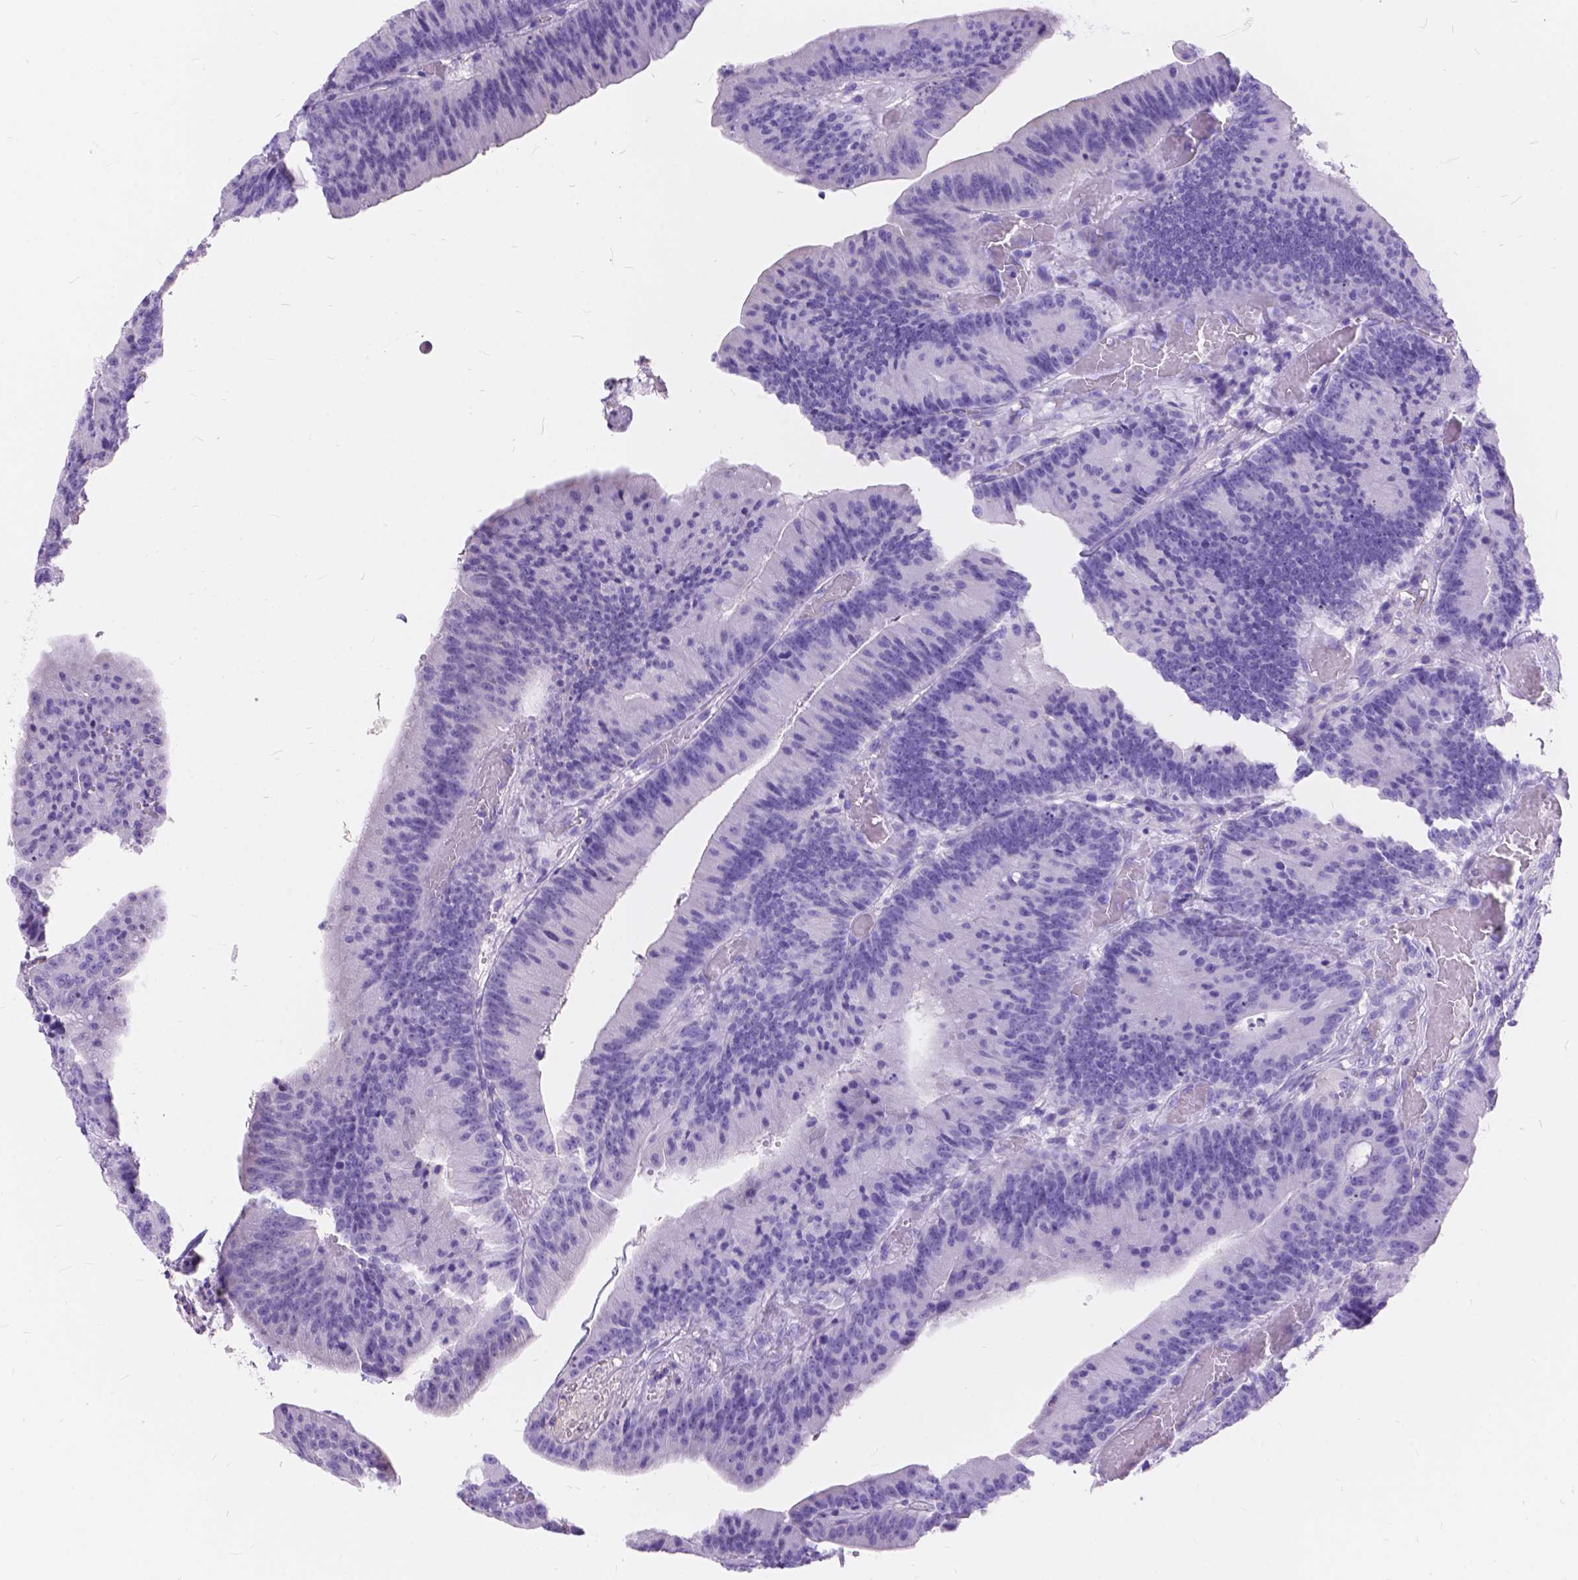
{"staining": {"intensity": "negative", "quantity": "none", "location": "none"}, "tissue": "colorectal cancer", "cell_type": "Tumor cells", "image_type": "cancer", "snomed": [{"axis": "morphology", "description": "Adenocarcinoma, NOS"}, {"axis": "topography", "description": "Colon"}], "caption": "The photomicrograph shows no significant staining in tumor cells of colorectal adenocarcinoma.", "gene": "FOXL2", "patient": {"sex": "female", "age": 78}}